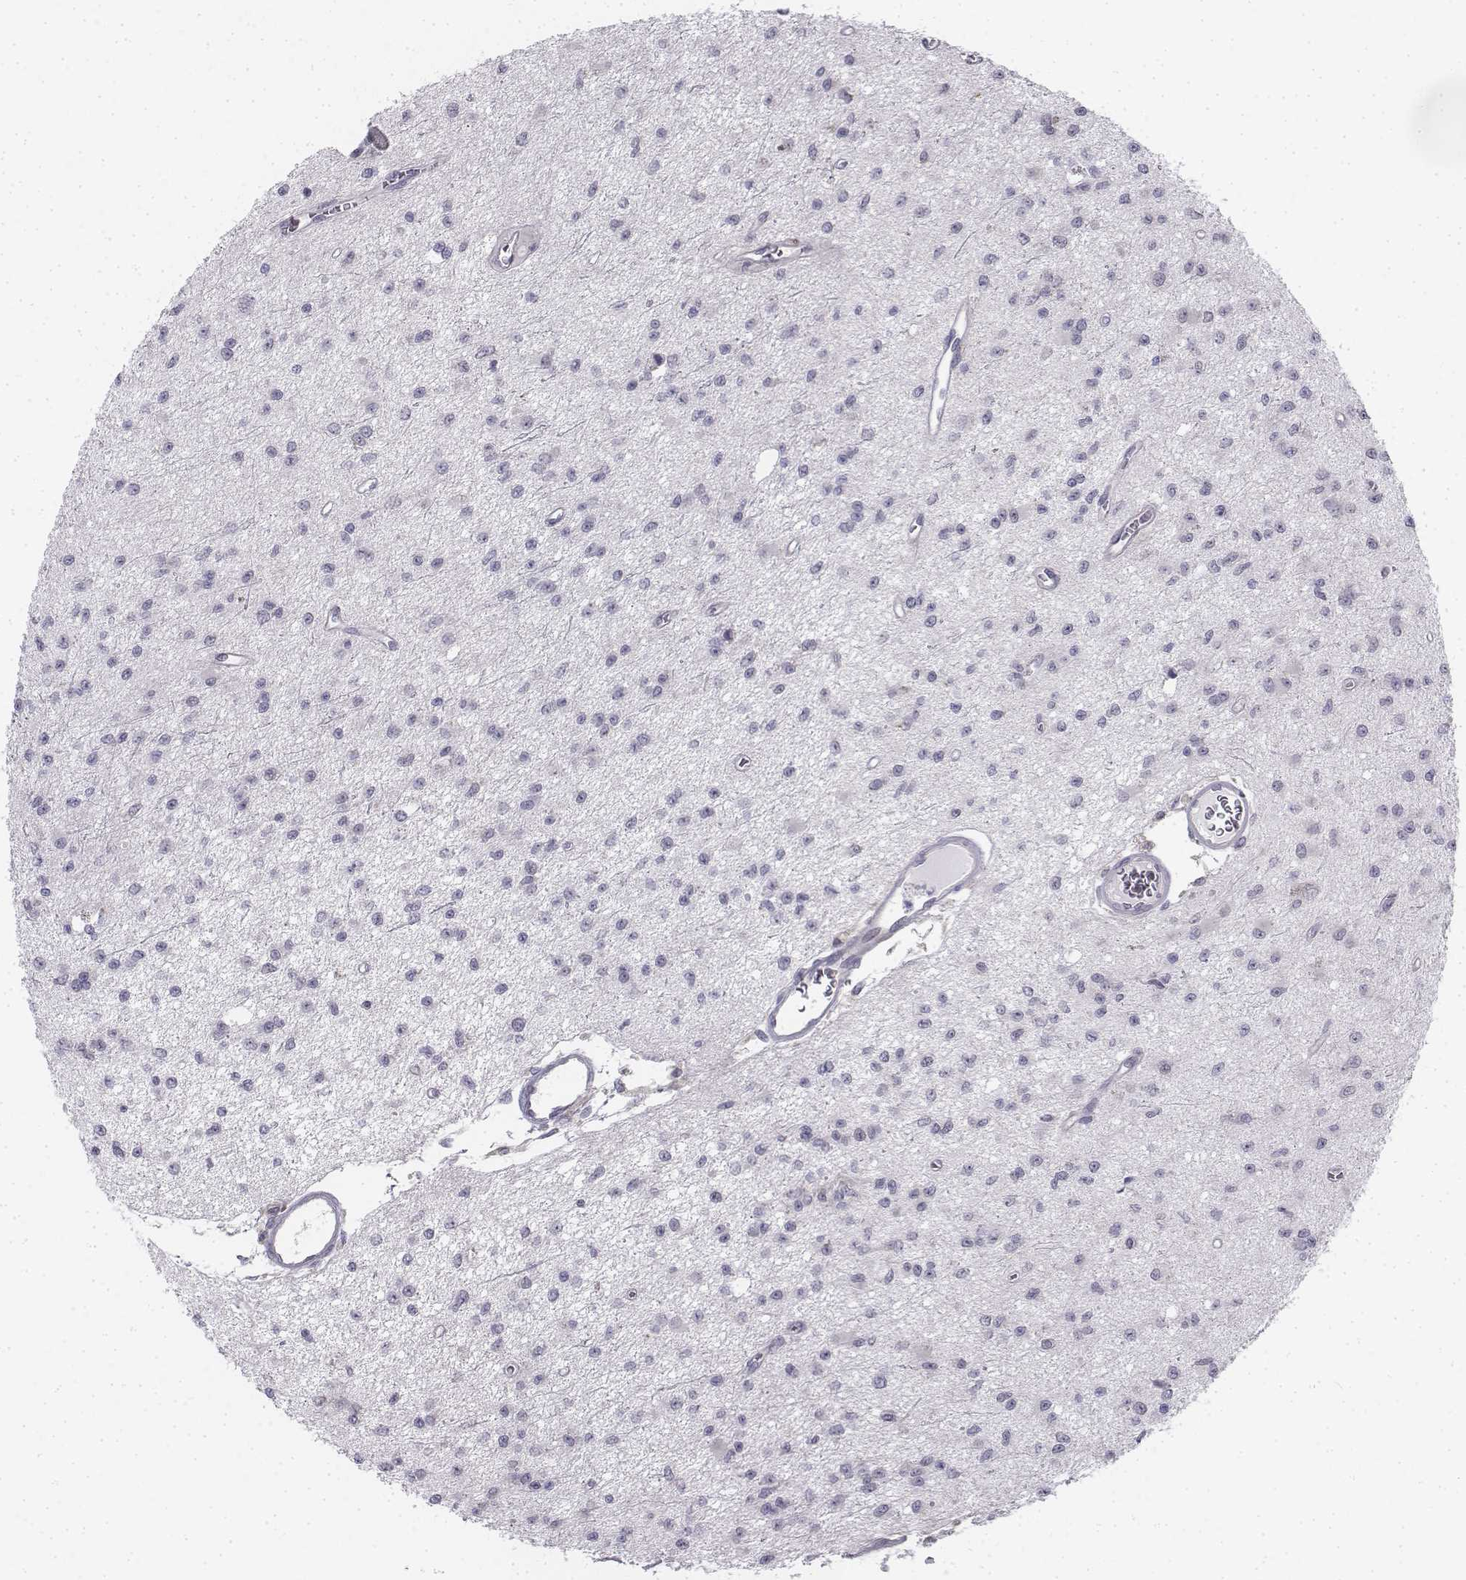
{"staining": {"intensity": "negative", "quantity": "none", "location": "none"}, "tissue": "glioma", "cell_type": "Tumor cells", "image_type": "cancer", "snomed": [{"axis": "morphology", "description": "Glioma, malignant, Low grade"}, {"axis": "topography", "description": "Brain"}], "caption": "Immunohistochemistry histopathology image of low-grade glioma (malignant) stained for a protein (brown), which displays no expression in tumor cells.", "gene": "PENK", "patient": {"sex": "female", "age": 45}}